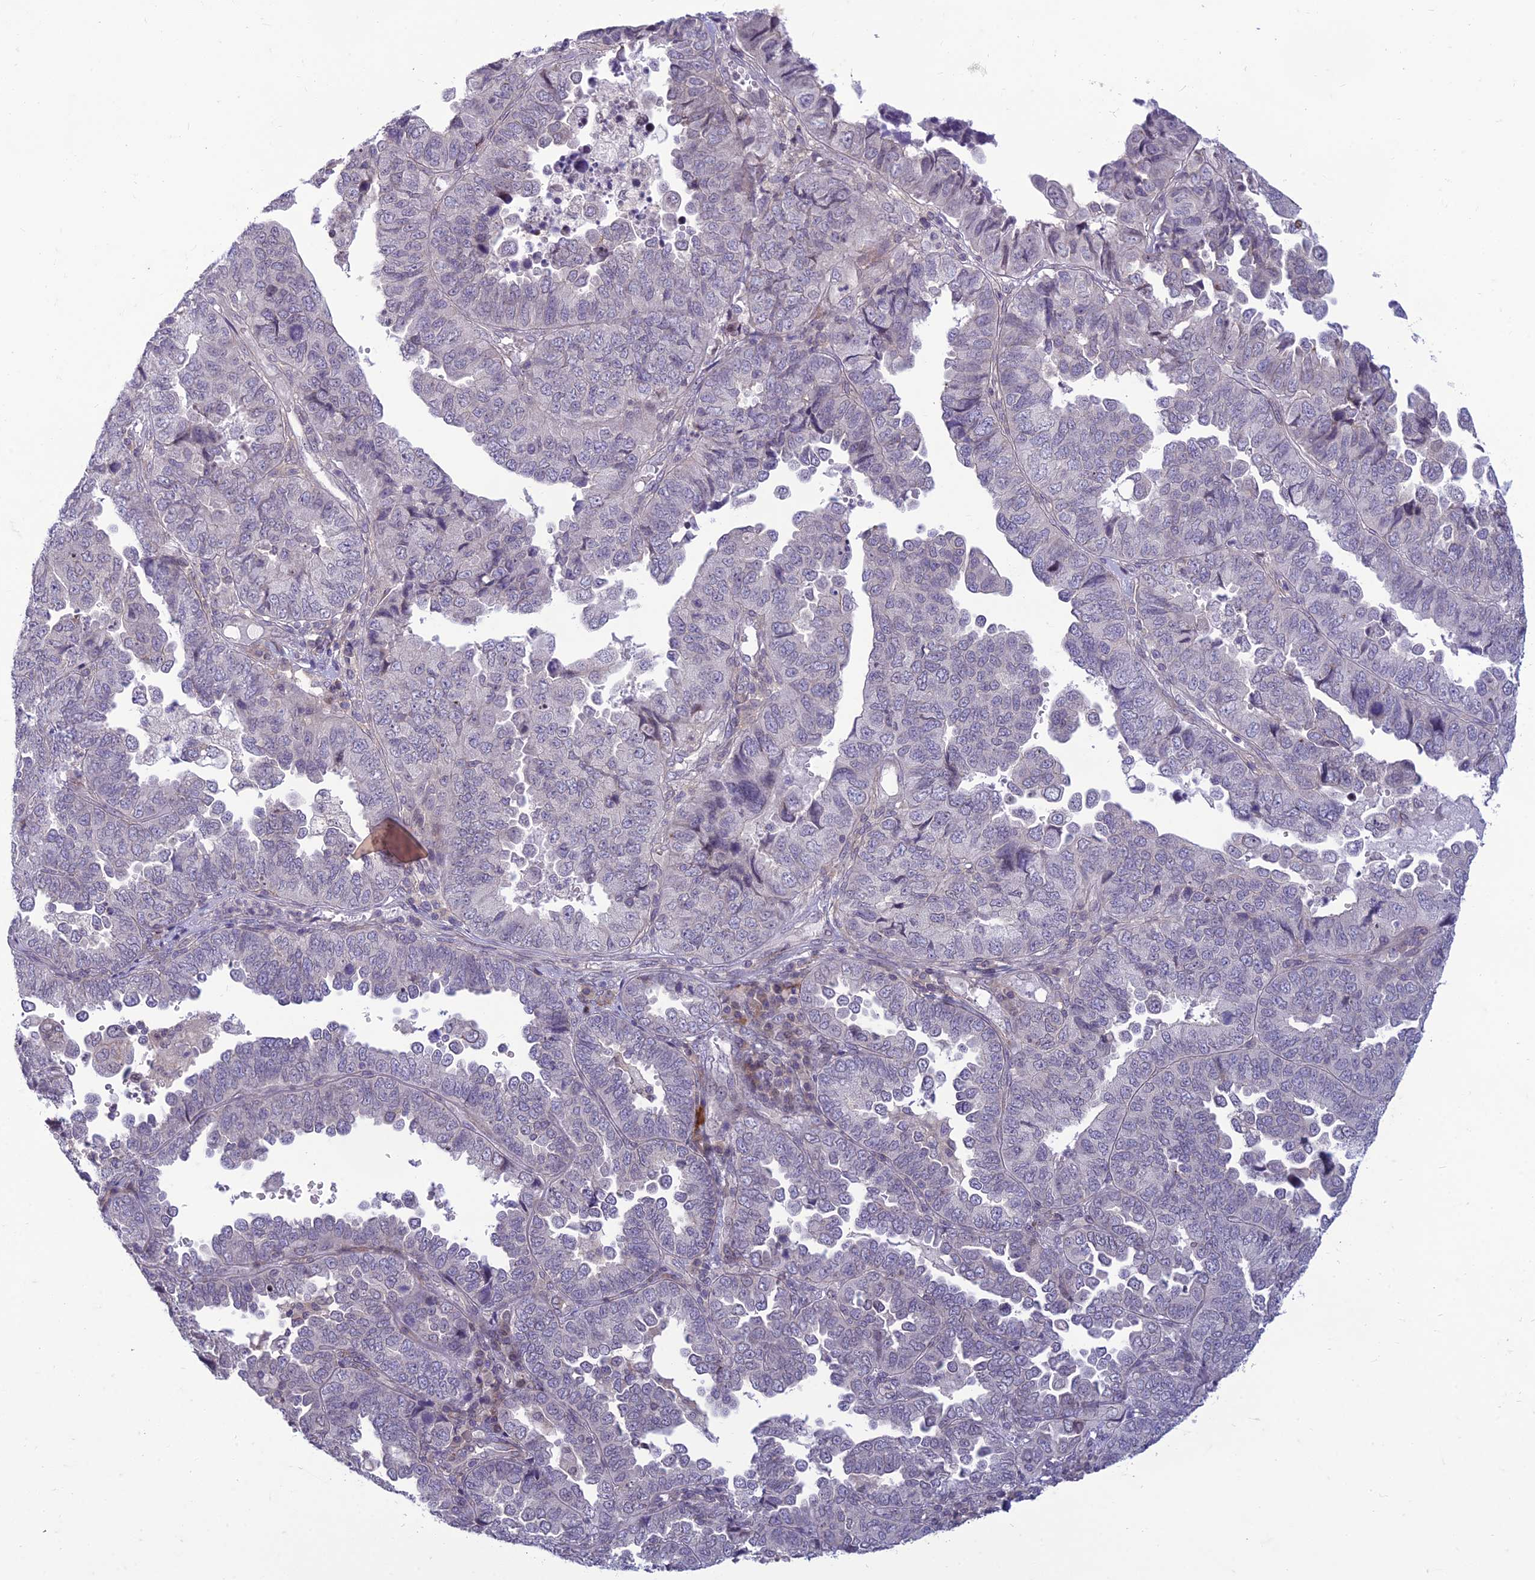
{"staining": {"intensity": "negative", "quantity": "none", "location": "none"}, "tissue": "endometrial cancer", "cell_type": "Tumor cells", "image_type": "cancer", "snomed": [{"axis": "morphology", "description": "Adenocarcinoma, NOS"}, {"axis": "topography", "description": "Endometrium"}], "caption": "Tumor cells show no significant protein staining in adenocarcinoma (endometrial).", "gene": "DTX2", "patient": {"sex": "female", "age": 79}}